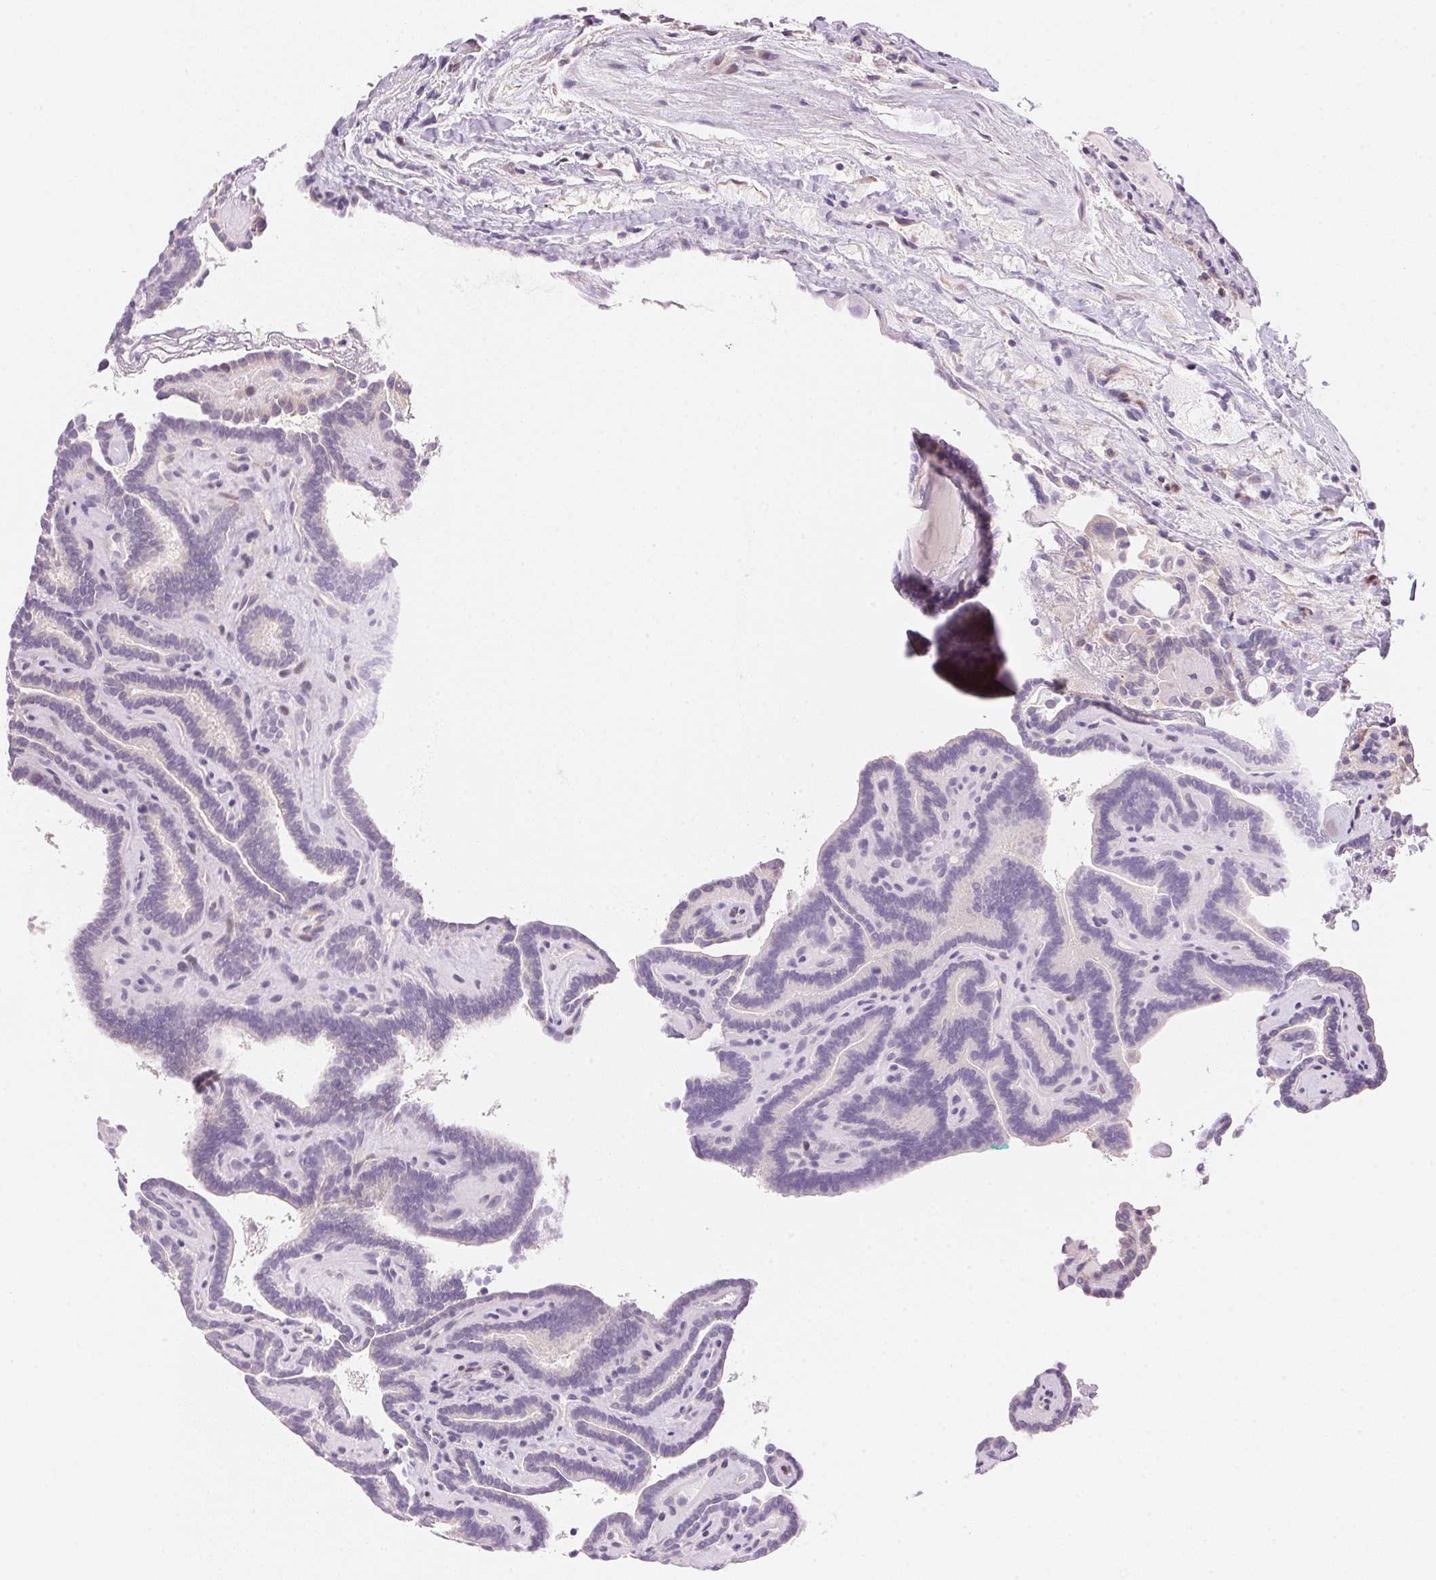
{"staining": {"intensity": "negative", "quantity": "none", "location": "none"}, "tissue": "thyroid cancer", "cell_type": "Tumor cells", "image_type": "cancer", "snomed": [{"axis": "morphology", "description": "Papillary adenocarcinoma, NOS"}, {"axis": "topography", "description": "Thyroid gland"}], "caption": "Immunohistochemical staining of human thyroid cancer (papillary adenocarcinoma) displays no significant expression in tumor cells.", "gene": "SMTN", "patient": {"sex": "female", "age": 21}}